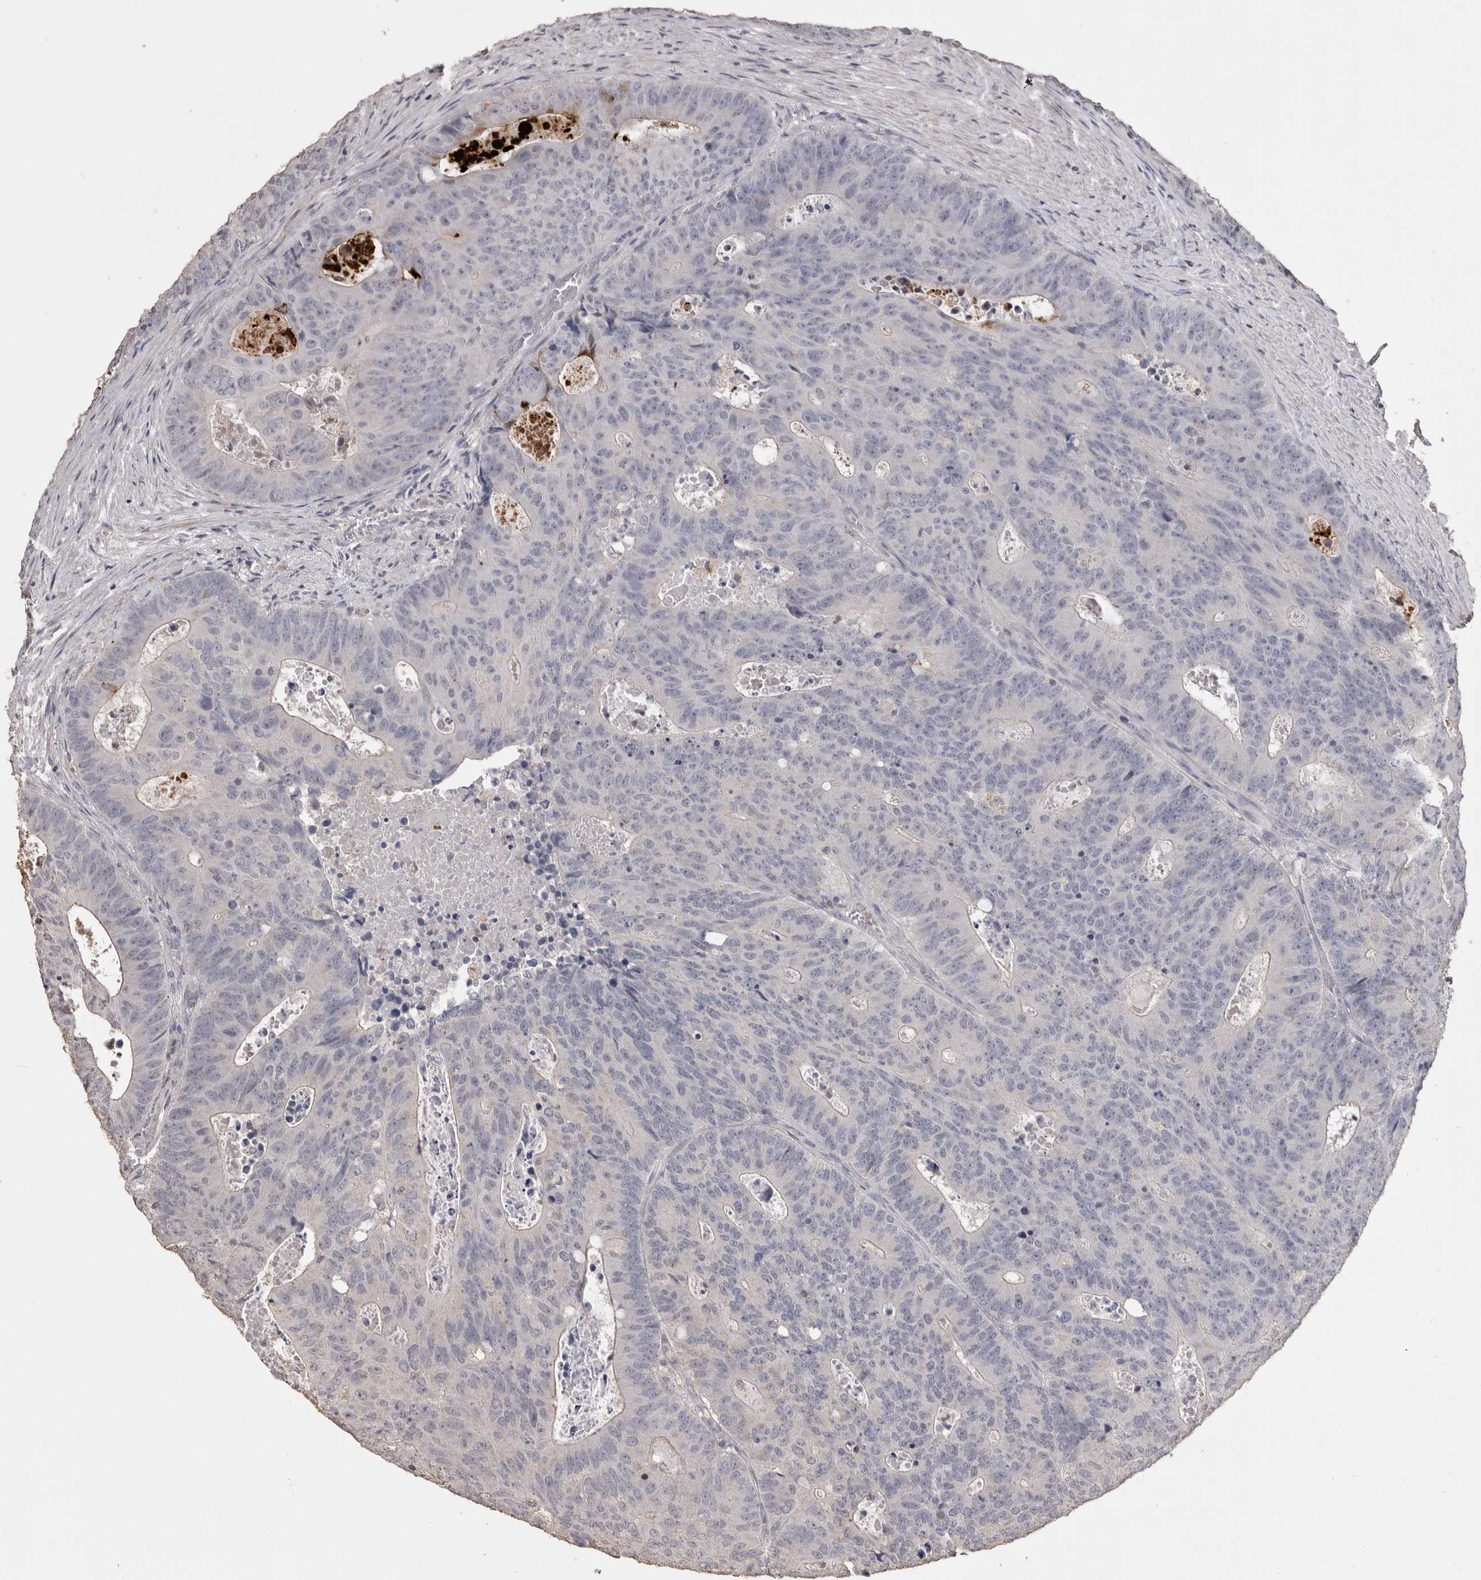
{"staining": {"intensity": "negative", "quantity": "none", "location": "none"}, "tissue": "colorectal cancer", "cell_type": "Tumor cells", "image_type": "cancer", "snomed": [{"axis": "morphology", "description": "Adenocarcinoma, NOS"}, {"axis": "topography", "description": "Colon"}], "caption": "Colorectal cancer stained for a protein using immunohistochemistry (IHC) displays no positivity tumor cells.", "gene": "MMP7", "patient": {"sex": "male", "age": 87}}